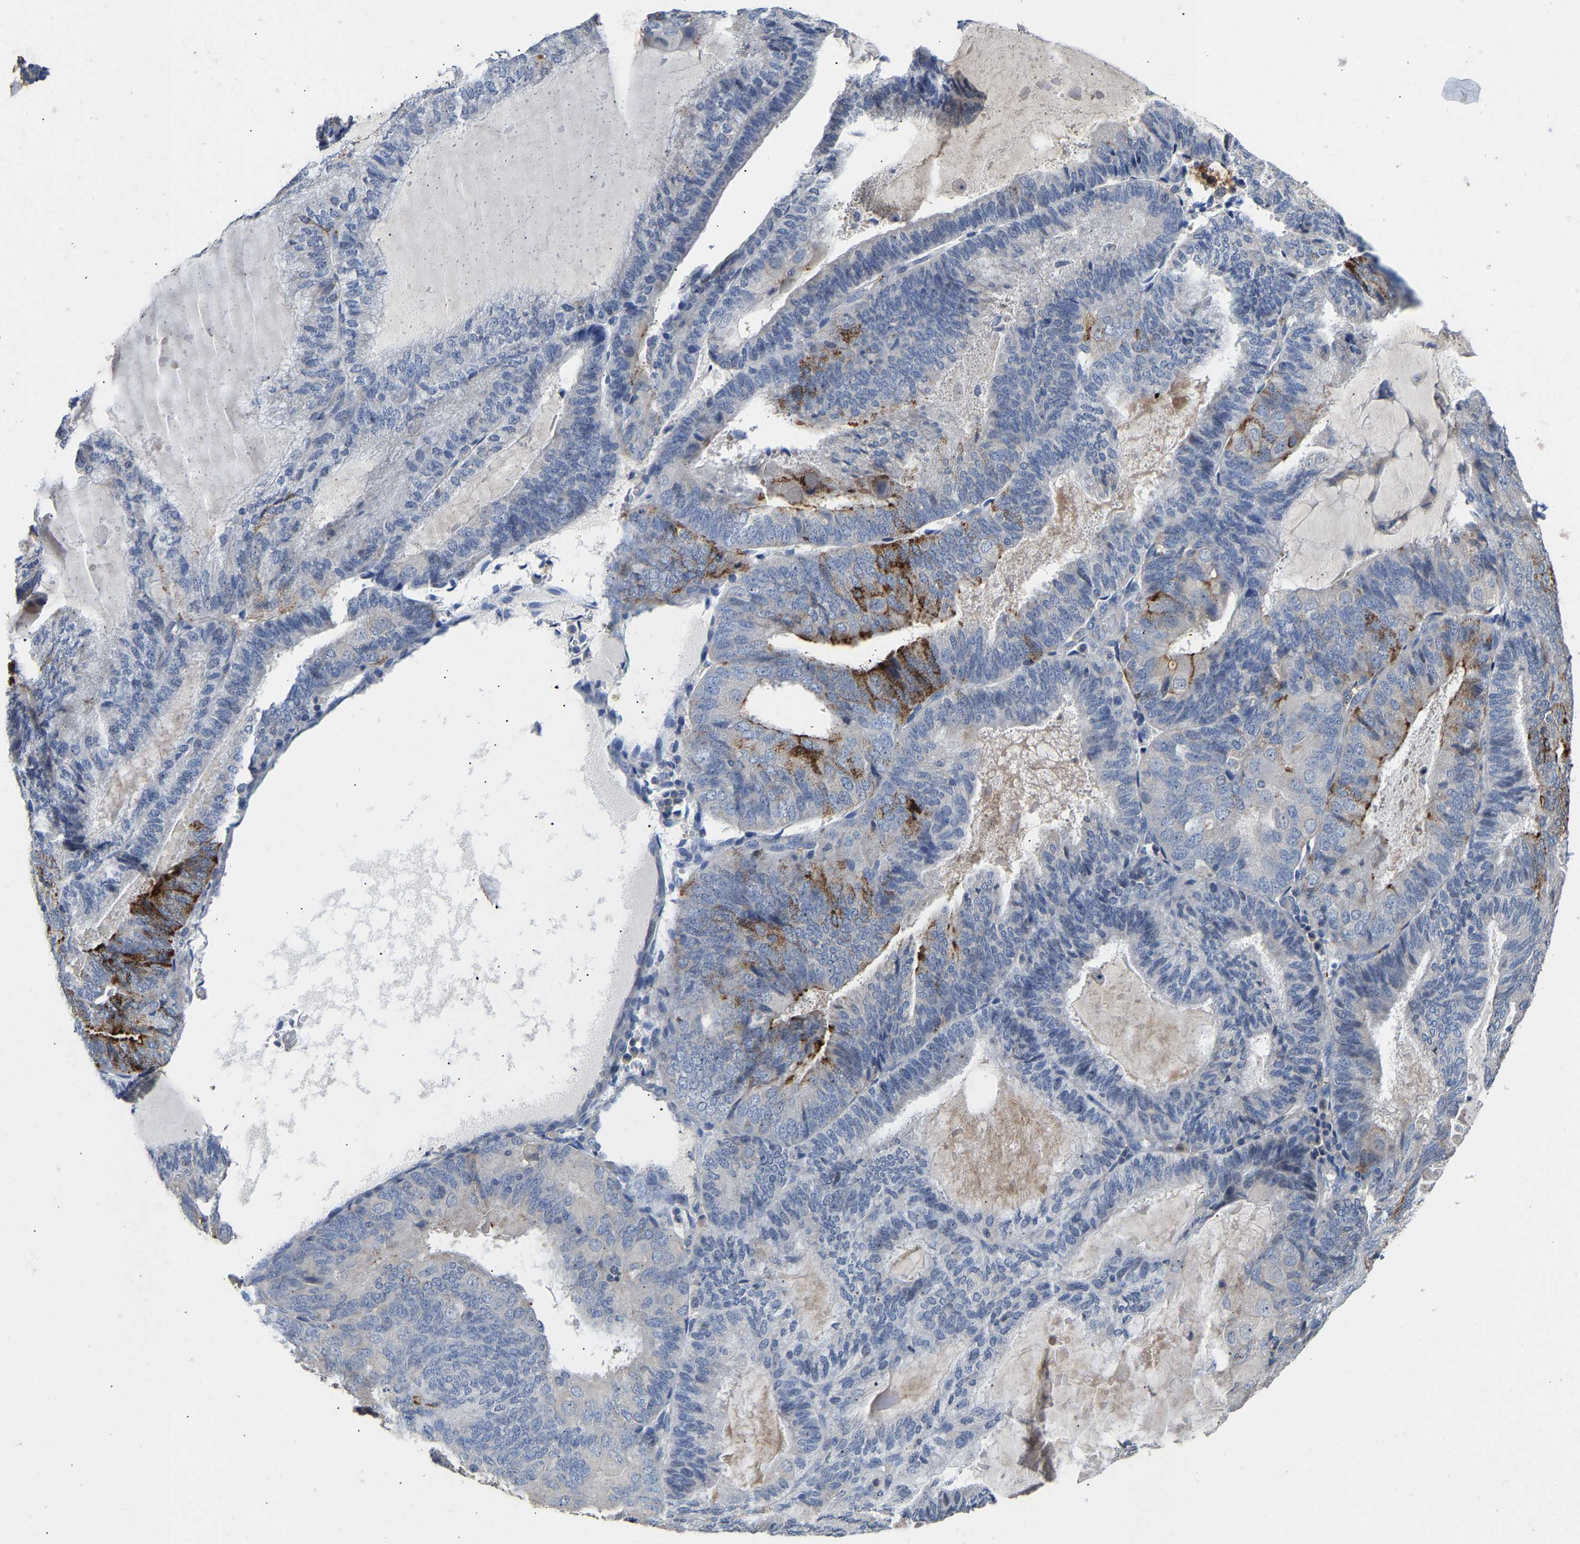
{"staining": {"intensity": "moderate", "quantity": "<25%", "location": "cytoplasmic/membranous"}, "tissue": "endometrial cancer", "cell_type": "Tumor cells", "image_type": "cancer", "snomed": [{"axis": "morphology", "description": "Adenocarcinoma, NOS"}, {"axis": "topography", "description": "Endometrium"}], "caption": "Immunohistochemical staining of adenocarcinoma (endometrial) demonstrates moderate cytoplasmic/membranous protein expression in approximately <25% of tumor cells.", "gene": "CCDC171", "patient": {"sex": "female", "age": 81}}